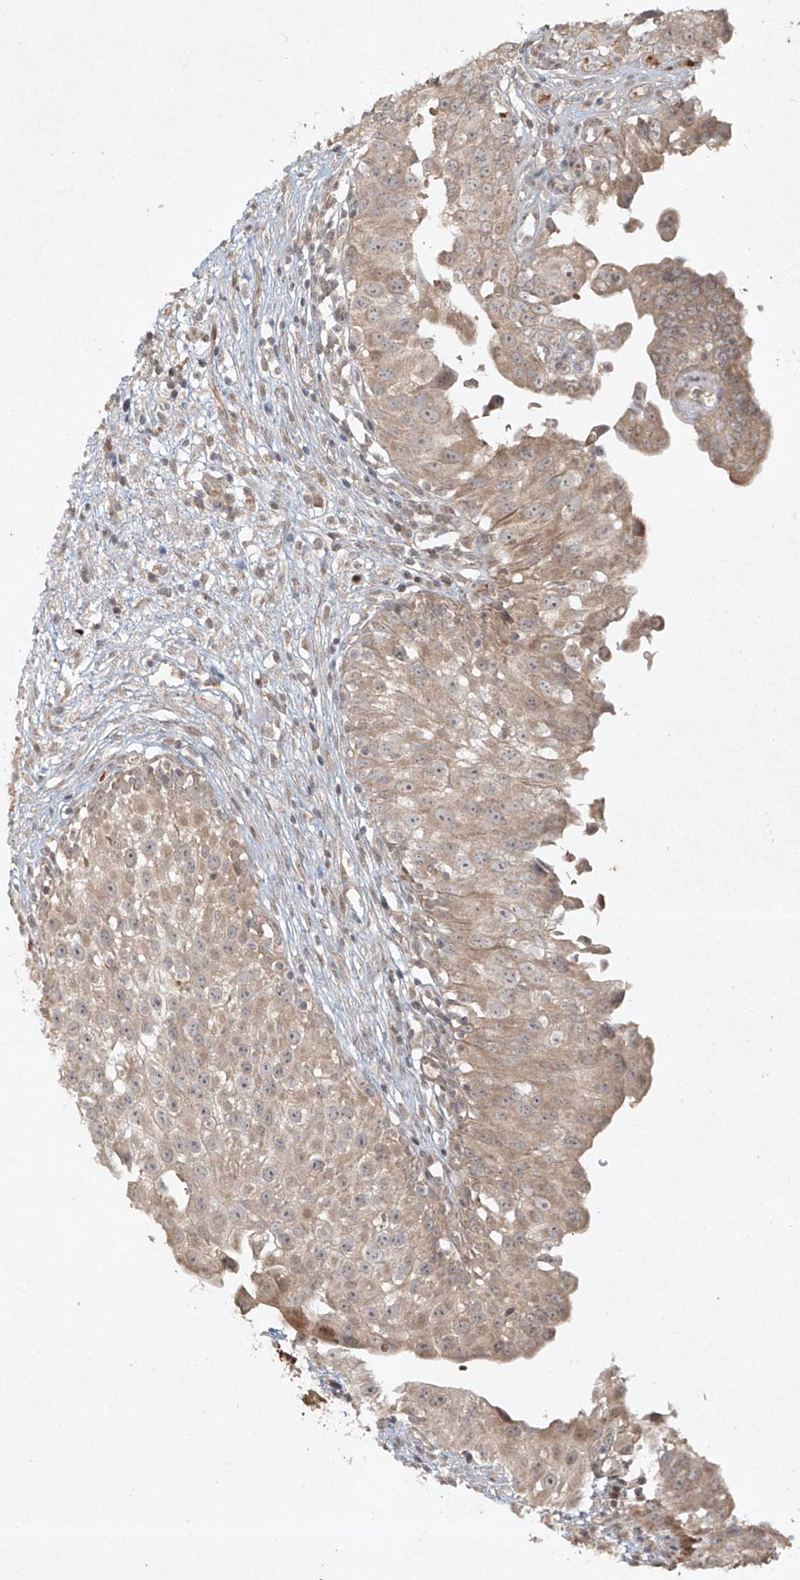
{"staining": {"intensity": "moderate", "quantity": "25%-75%", "location": "cytoplasmic/membranous"}, "tissue": "urinary bladder", "cell_type": "Urothelial cells", "image_type": "normal", "snomed": [{"axis": "morphology", "description": "Normal tissue, NOS"}, {"axis": "topography", "description": "Urinary bladder"}], "caption": "Benign urinary bladder reveals moderate cytoplasmic/membranous staining in about 25%-75% of urothelial cells (DAB IHC with brightfield microscopy, high magnification)..", "gene": "CYYR1", "patient": {"sex": "male", "age": 51}}